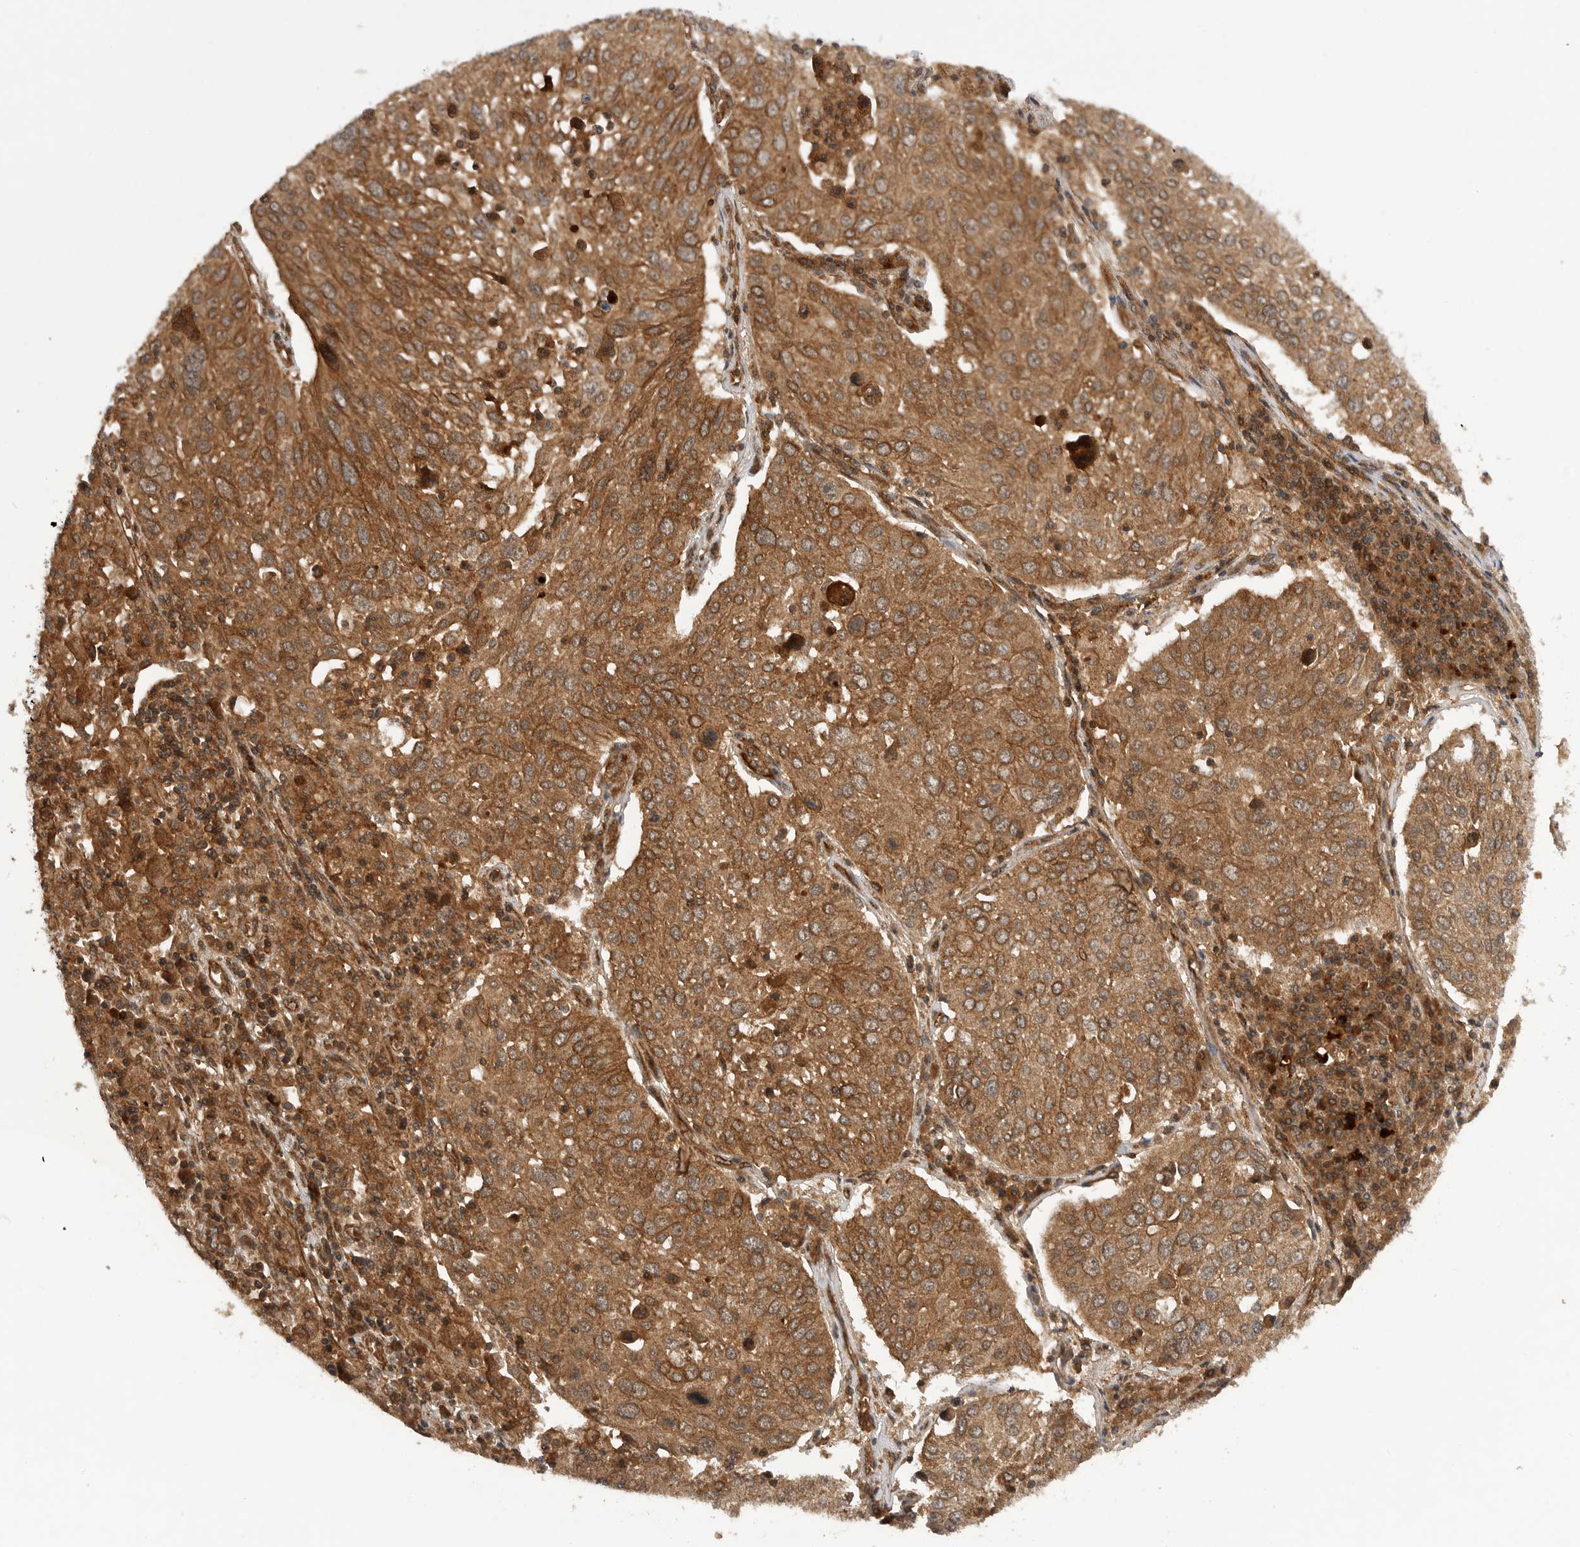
{"staining": {"intensity": "moderate", "quantity": ">75%", "location": "cytoplasmic/membranous"}, "tissue": "lung cancer", "cell_type": "Tumor cells", "image_type": "cancer", "snomed": [{"axis": "morphology", "description": "Squamous cell carcinoma, NOS"}, {"axis": "topography", "description": "Lung"}], "caption": "Protein positivity by immunohistochemistry shows moderate cytoplasmic/membranous positivity in about >75% of tumor cells in lung cancer (squamous cell carcinoma). (IHC, brightfield microscopy, high magnification).", "gene": "PRDX4", "patient": {"sex": "male", "age": 65}}